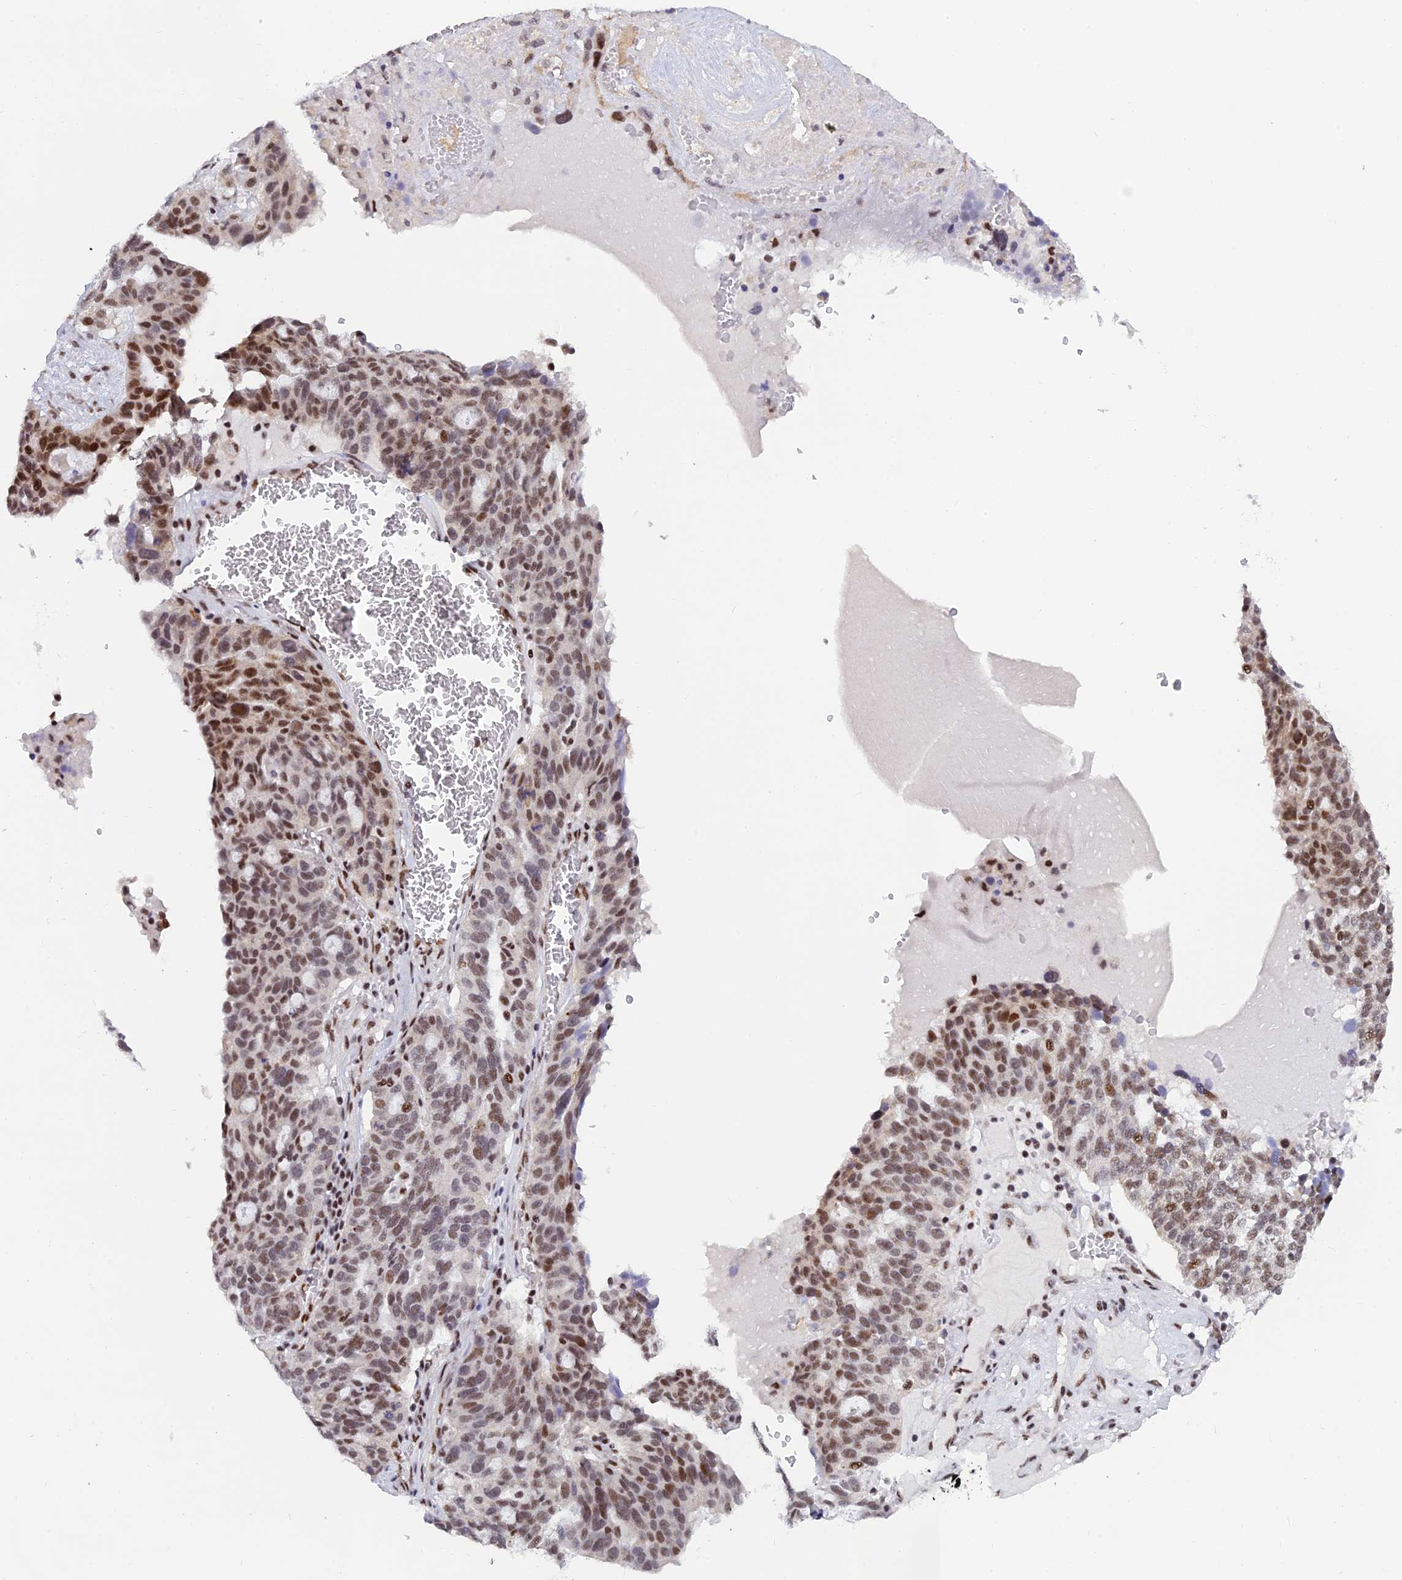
{"staining": {"intensity": "moderate", "quantity": ">75%", "location": "nuclear"}, "tissue": "ovarian cancer", "cell_type": "Tumor cells", "image_type": "cancer", "snomed": [{"axis": "morphology", "description": "Cystadenocarcinoma, serous, NOS"}, {"axis": "topography", "description": "Ovary"}], "caption": "Moderate nuclear positivity is present in about >75% of tumor cells in ovarian cancer.", "gene": "USP22", "patient": {"sex": "female", "age": 59}}